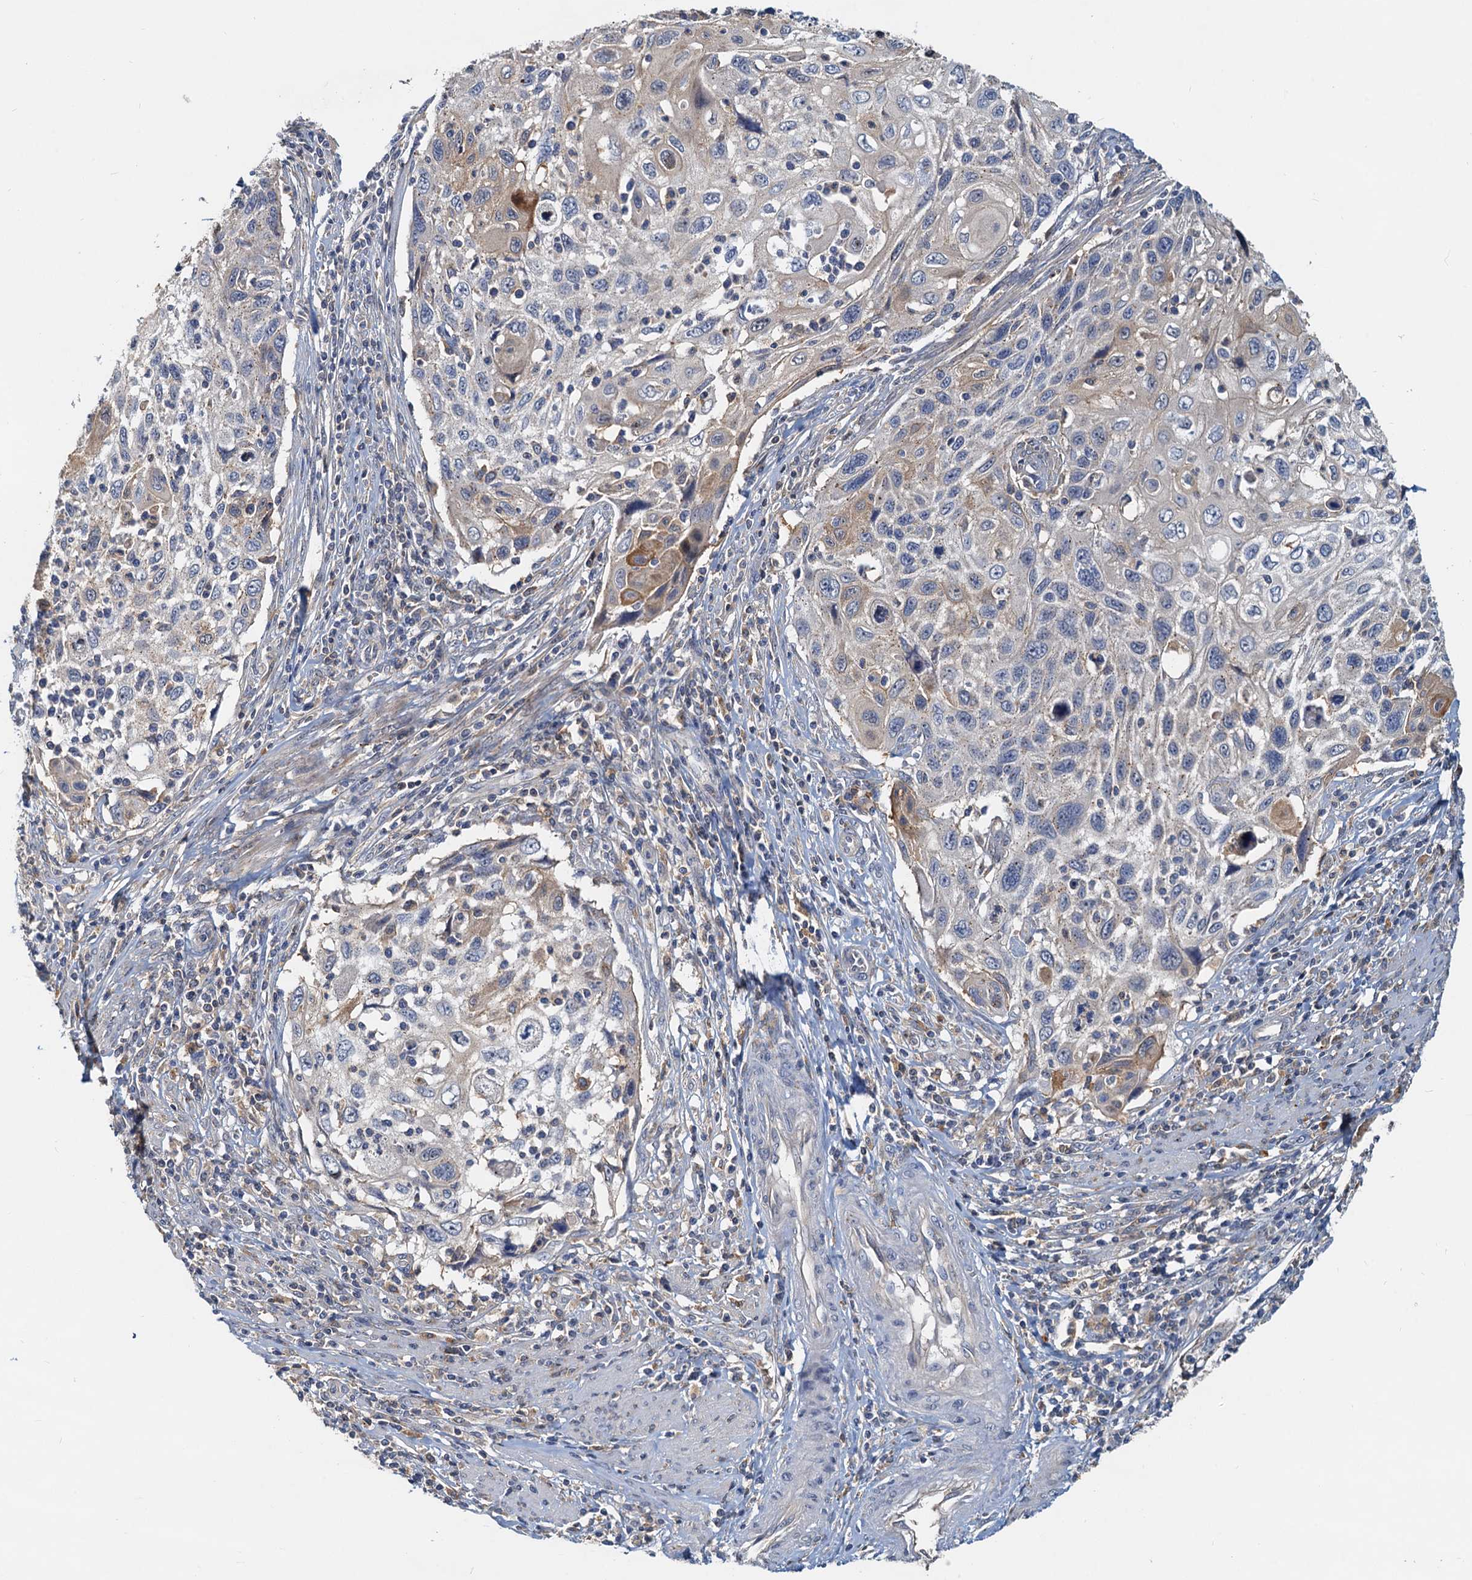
{"staining": {"intensity": "moderate", "quantity": "<25%", "location": "cytoplasmic/membranous"}, "tissue": "cervical cancer", "cell_type": "Tumor cells", "image_type": "cancer", "snomed": [{"axis": "morphology", "description": "Squamous cell carcinoma, NOS"}, {"axis": "topography", "description": "Cervix"}], "caption": "A histopathology image showing moderate cytoplasmic/membranous staining in about <25% of tumor cells in cervical cancer, as visualized by brown immunohistochemical staining.", "gene": "TOLLIP", "patient": {"sex": "female", "age": 70}}